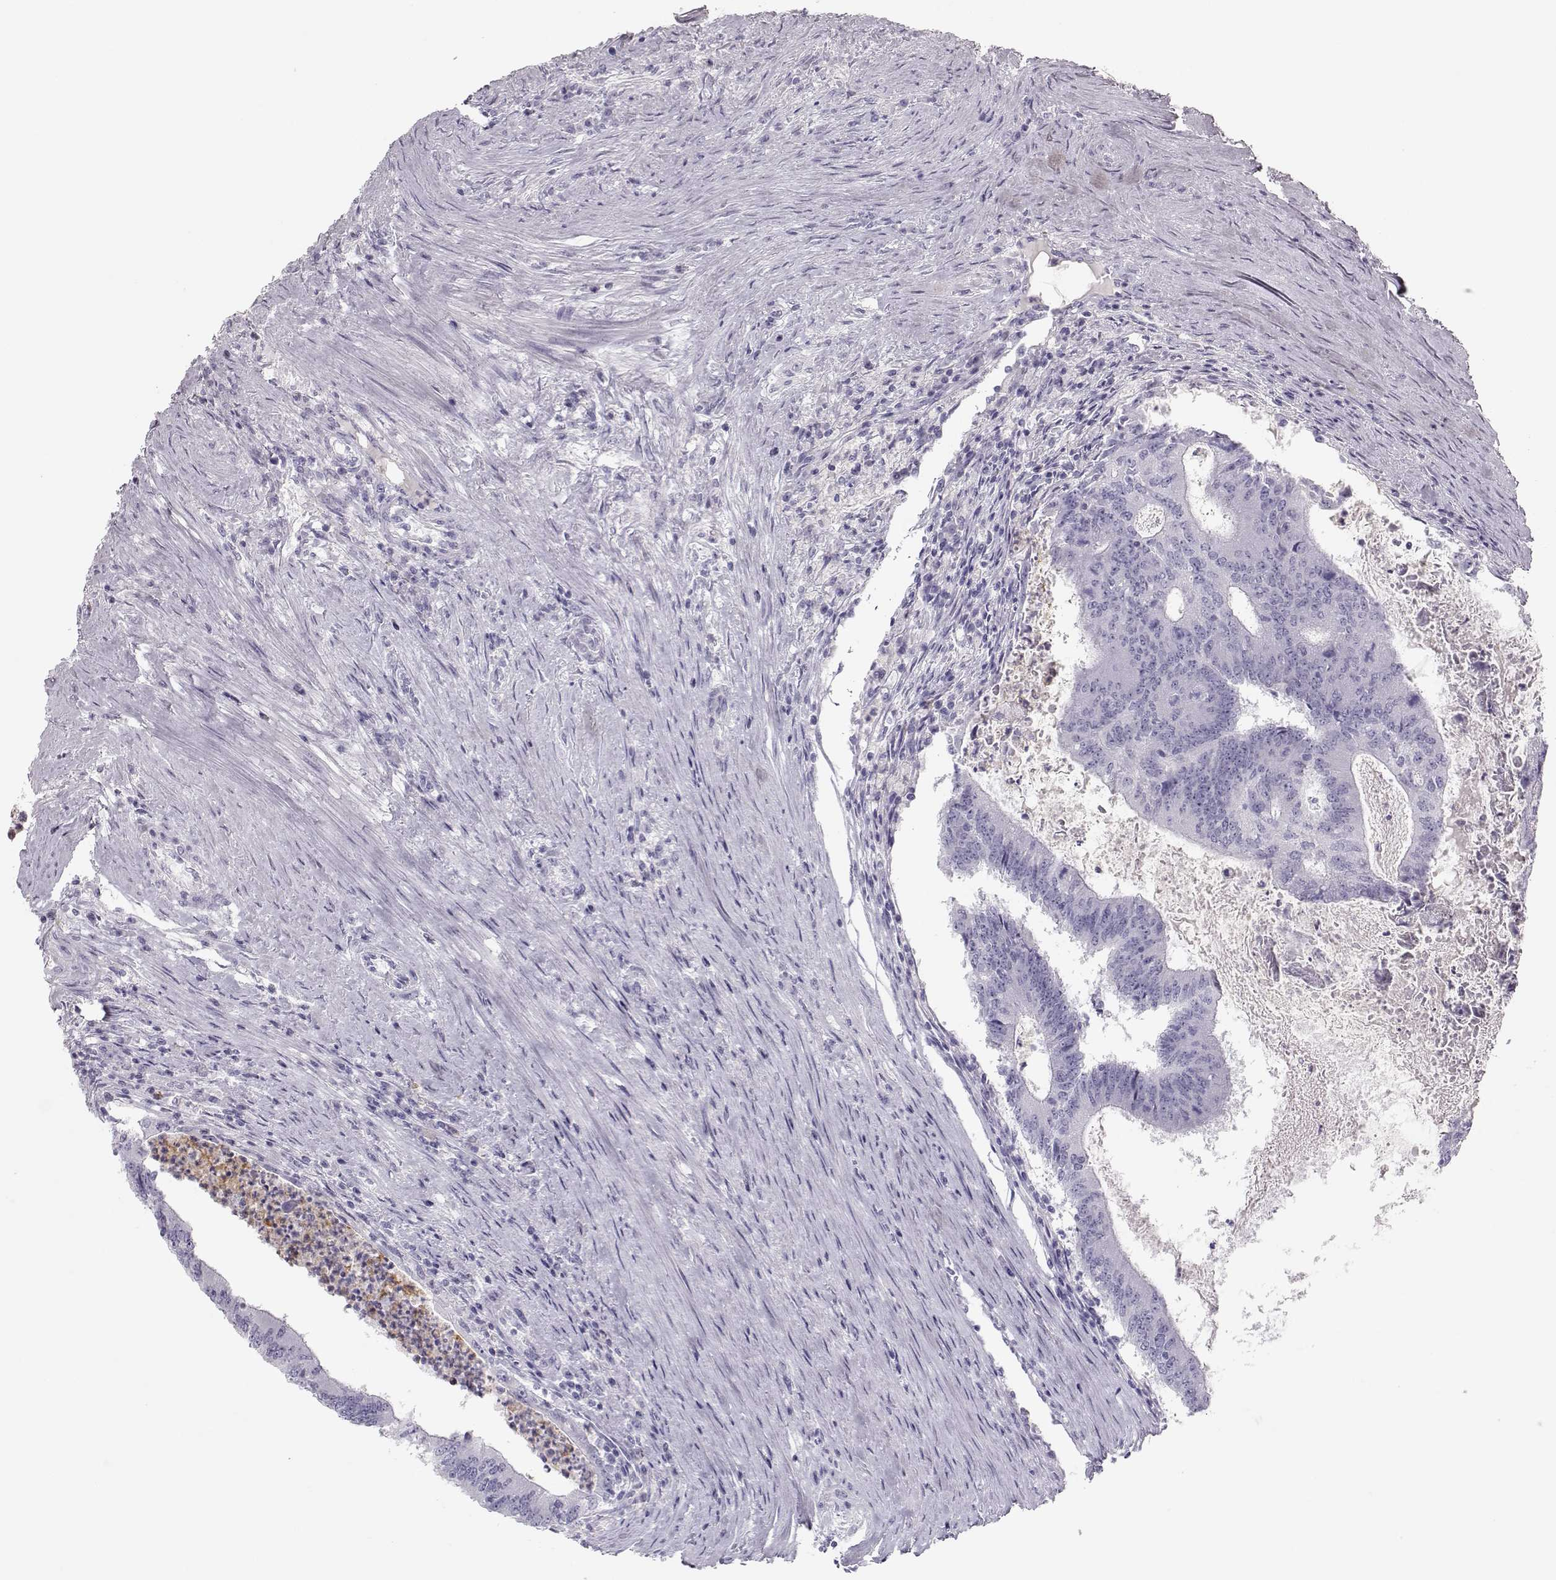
{"staining": {"intensity": "negative", "quantity": "none", "location": "none"}, "tissue": "colorectal cancer", "cell_type": "Tumor cells", "image_type": "cancer", "snomed": [{"axis": "morphology", "description": "Adenocarcinoma, NOS"}, {"axis": "topography", "description": "Colon"}], "caption": "Tumor cells are negative for brown protein staining in colorectal cancer (adenocarcinoma).", "gene": "MIP", "patient": {"sex": "female", "age": 70}}